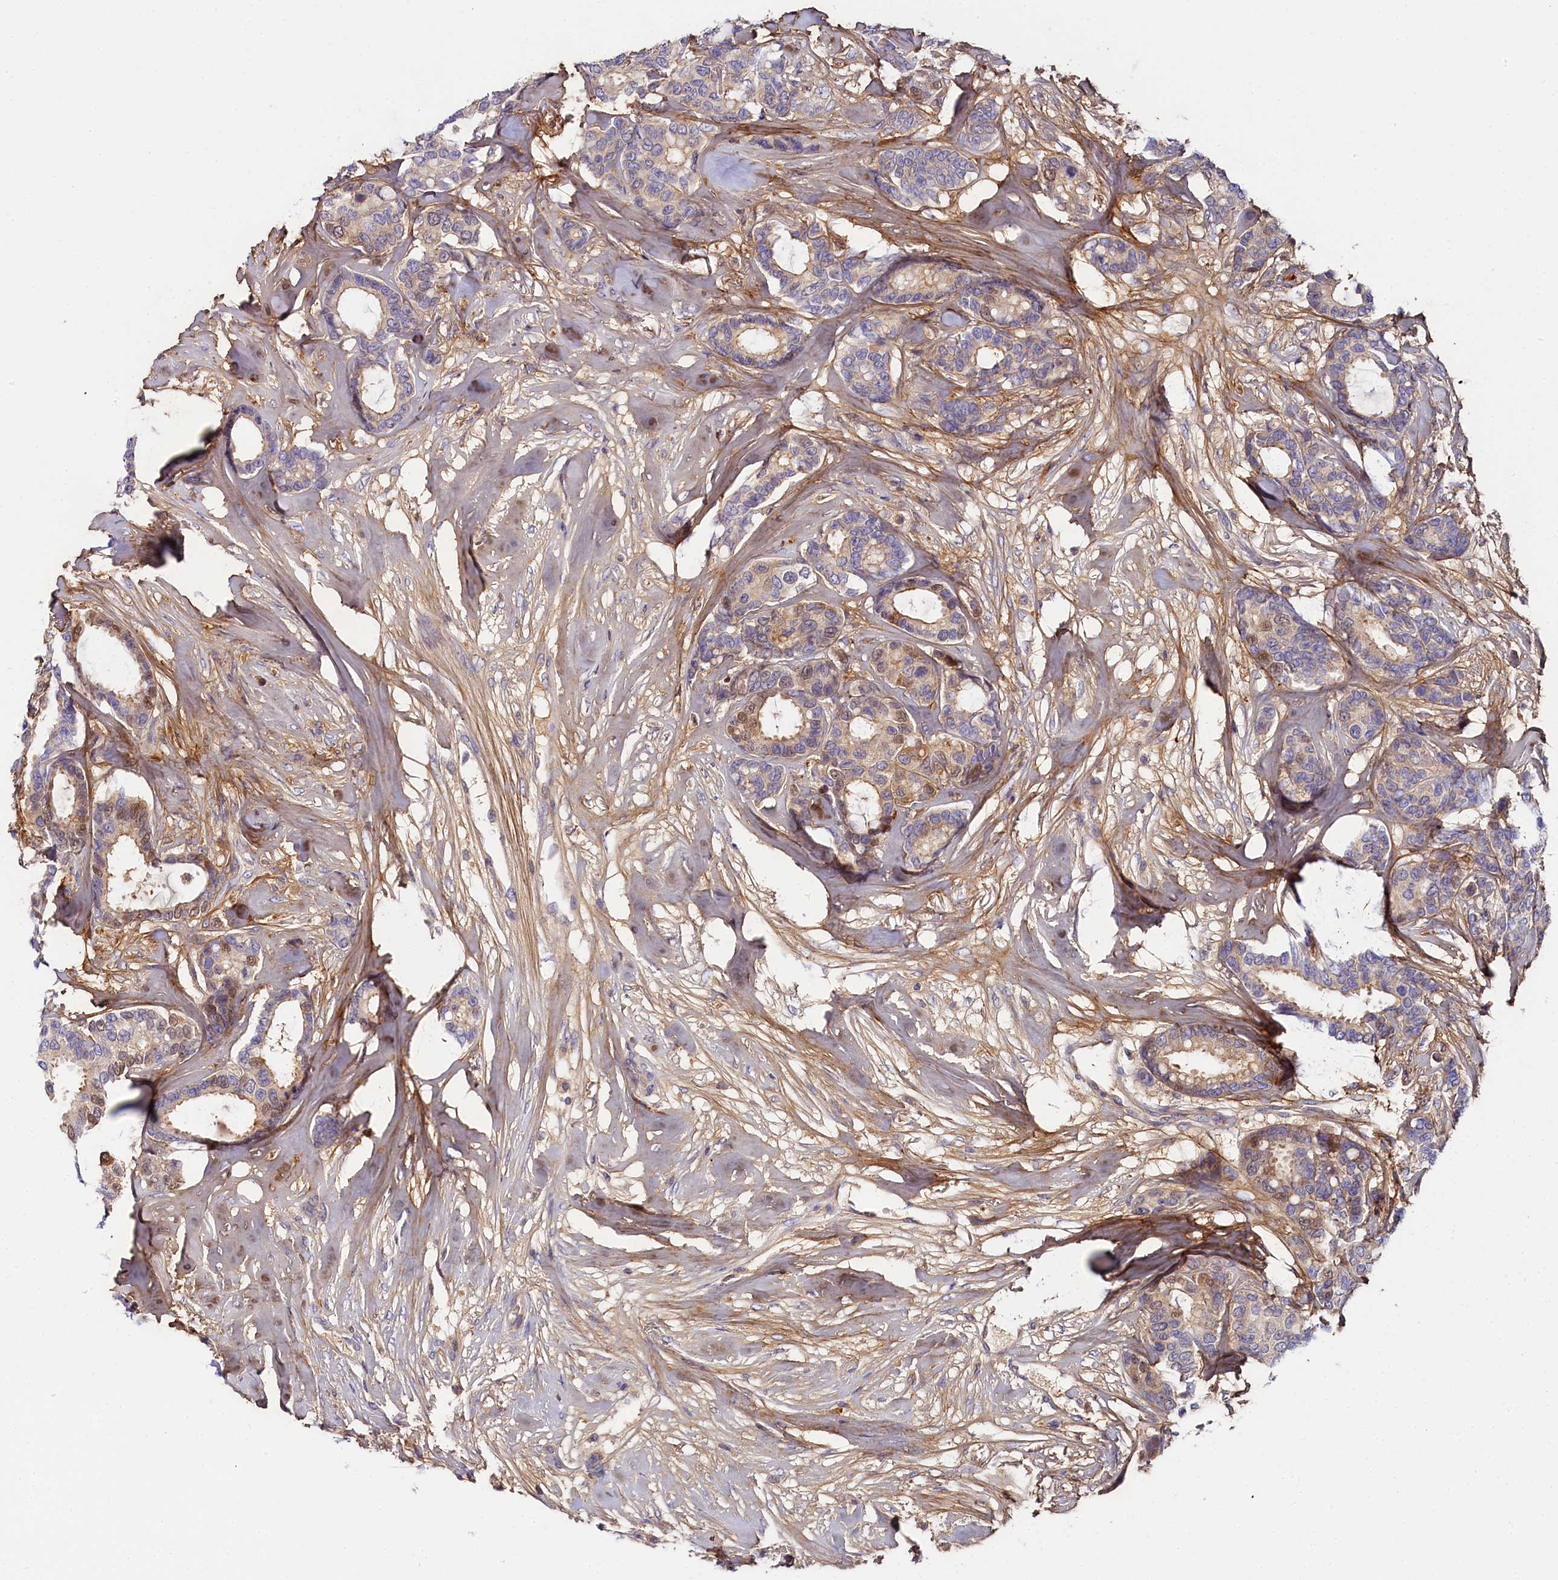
{"staining": {"intensity": "weak", "quantity": "25%-75%", "location": "cytoplasmic/membranous,nuclear"}, "tissue": "breast cancer", "cell_type": "Tumor cells", "image_type": "cancer", "snomed": [{"axis": "morphology", "description": "Duct carcinoma"}, {"axis": "topography", "description": "Breast"}], "caption": "Breast intraductal carcinoma stained with DAB immunohistochemistry displays low levels of weak cytoplasmic/membranous and nuclear expression in about 25%-75% of tumor cells.", "gene": "KATNB1", "patient": {"sex": "female", "age": 87}}